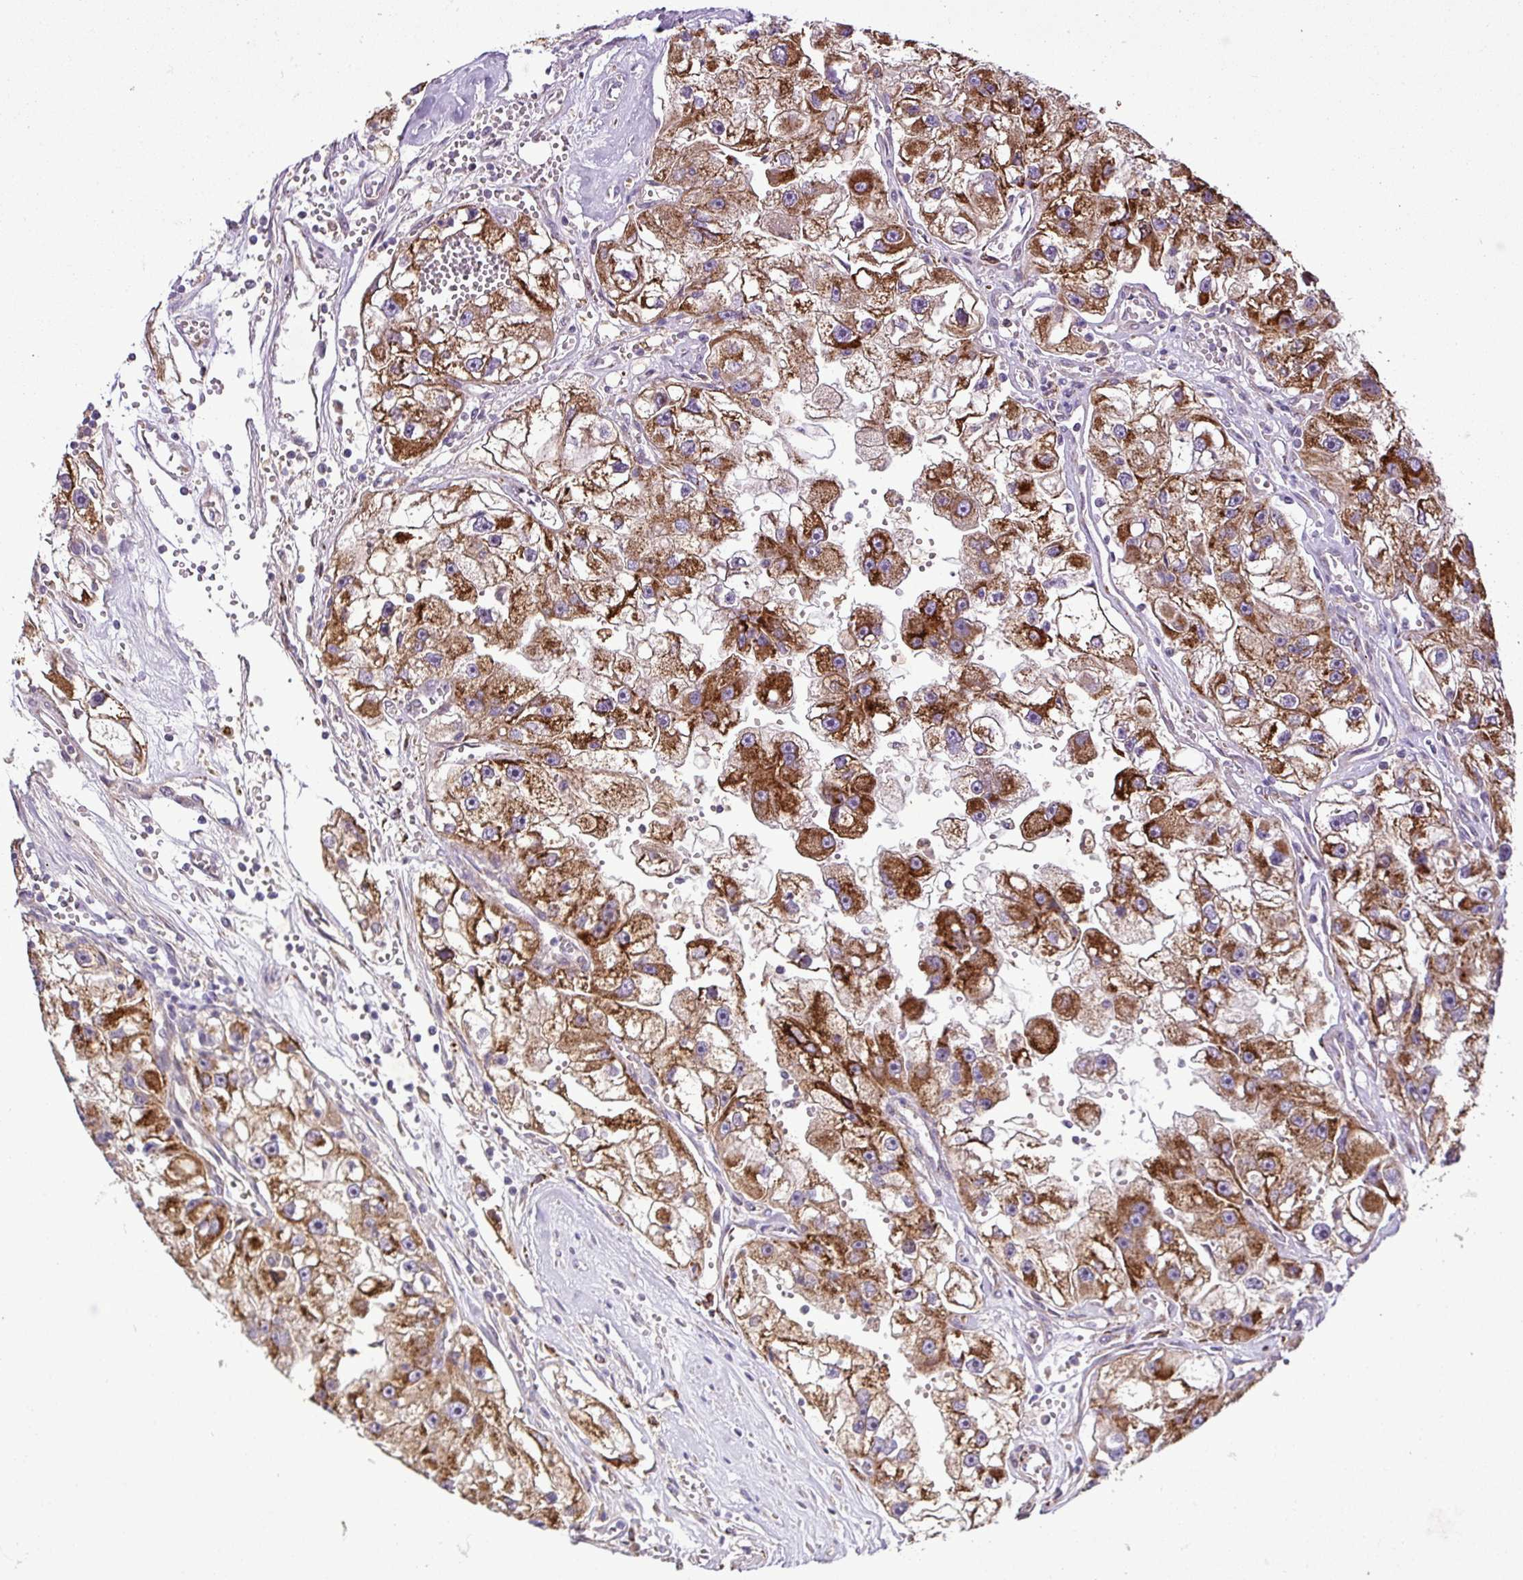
{"staining": {"intensity": "strong", "quantity": ">75%", "location": "cytoplasmic/membranous"}, "tissue": "renal cancer", "cell_type": "Tumor cells", "image_type": "cancer", "snomed": [{"axis": "morphology", "description": "Adenocarcinoma, NOS"}, {"axis": "topography", "description": "Kidney"}], "caption": "Protein staining exhibits strong cytoplasmic/membranous expression in approximately >75% of tumor cells in renal cancer.", "gene": "XIAP", "patient": {"sex": "male", "age": 63}}